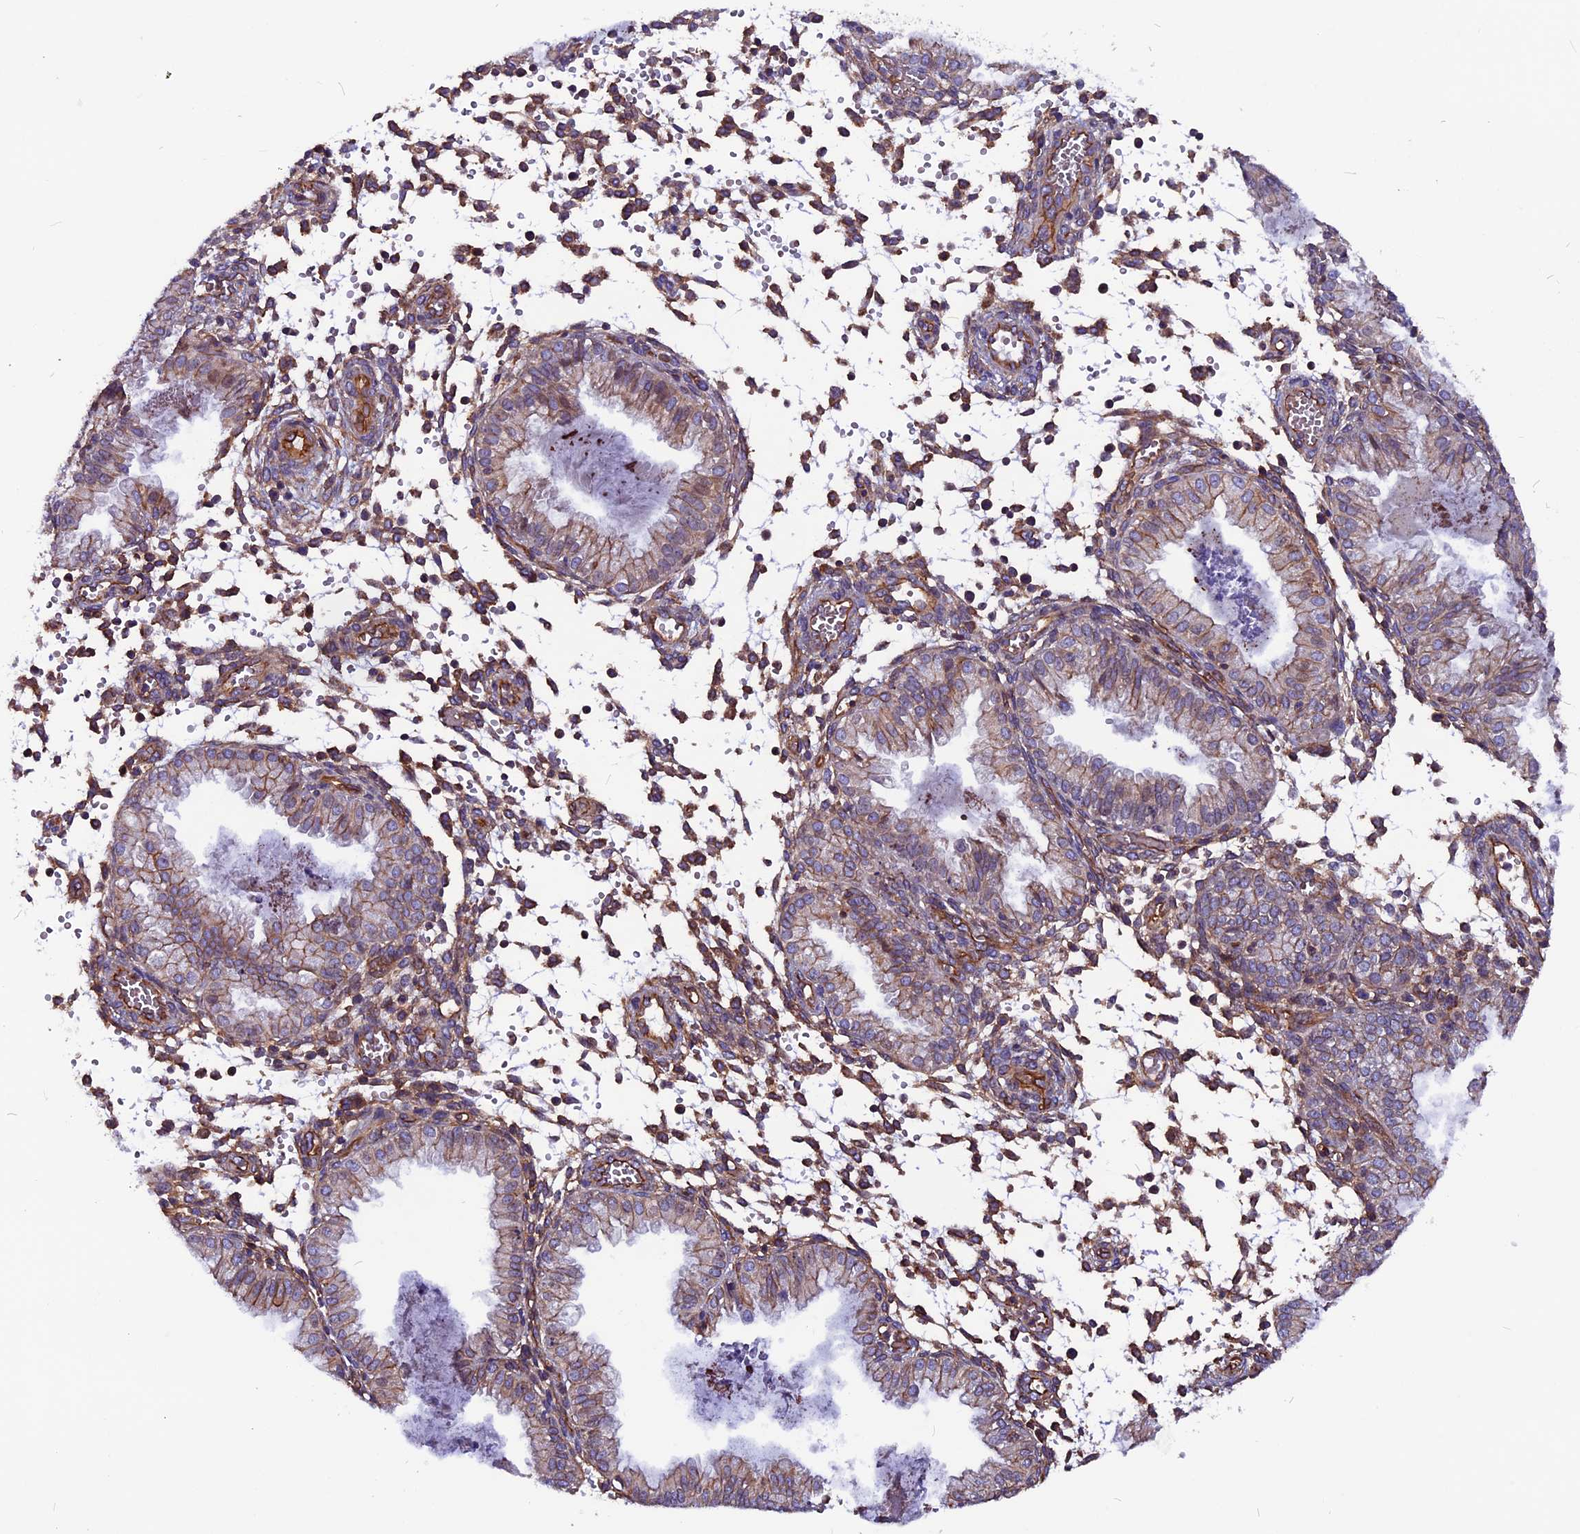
{"staining": {"intensity": "moderate", "quantity": "<25%", "location": "cytoplasmic/membranous"}, "tissue": "endometrium", "cell_type": "Cells in endometrial stroma", "image_type": "normal", "snomed": [{"axis": "morphology", "description": "Normal tissue, NOS"}, {"axis": "topography", "description": "Endometrium"}], "caption": "A brown stain highlights moderate cytoplasmic/membranous staining of a protein in cells in endometrial stroma of benign endometrium. The staining is performed using DAB (3,3'-diaminobenzidine) brown chromogen to label protein expression. The nuclei are counter-stained blue using hematoxylin.", "gene": "ZNF749", "patient": {"sex": "female", "age": 33}}